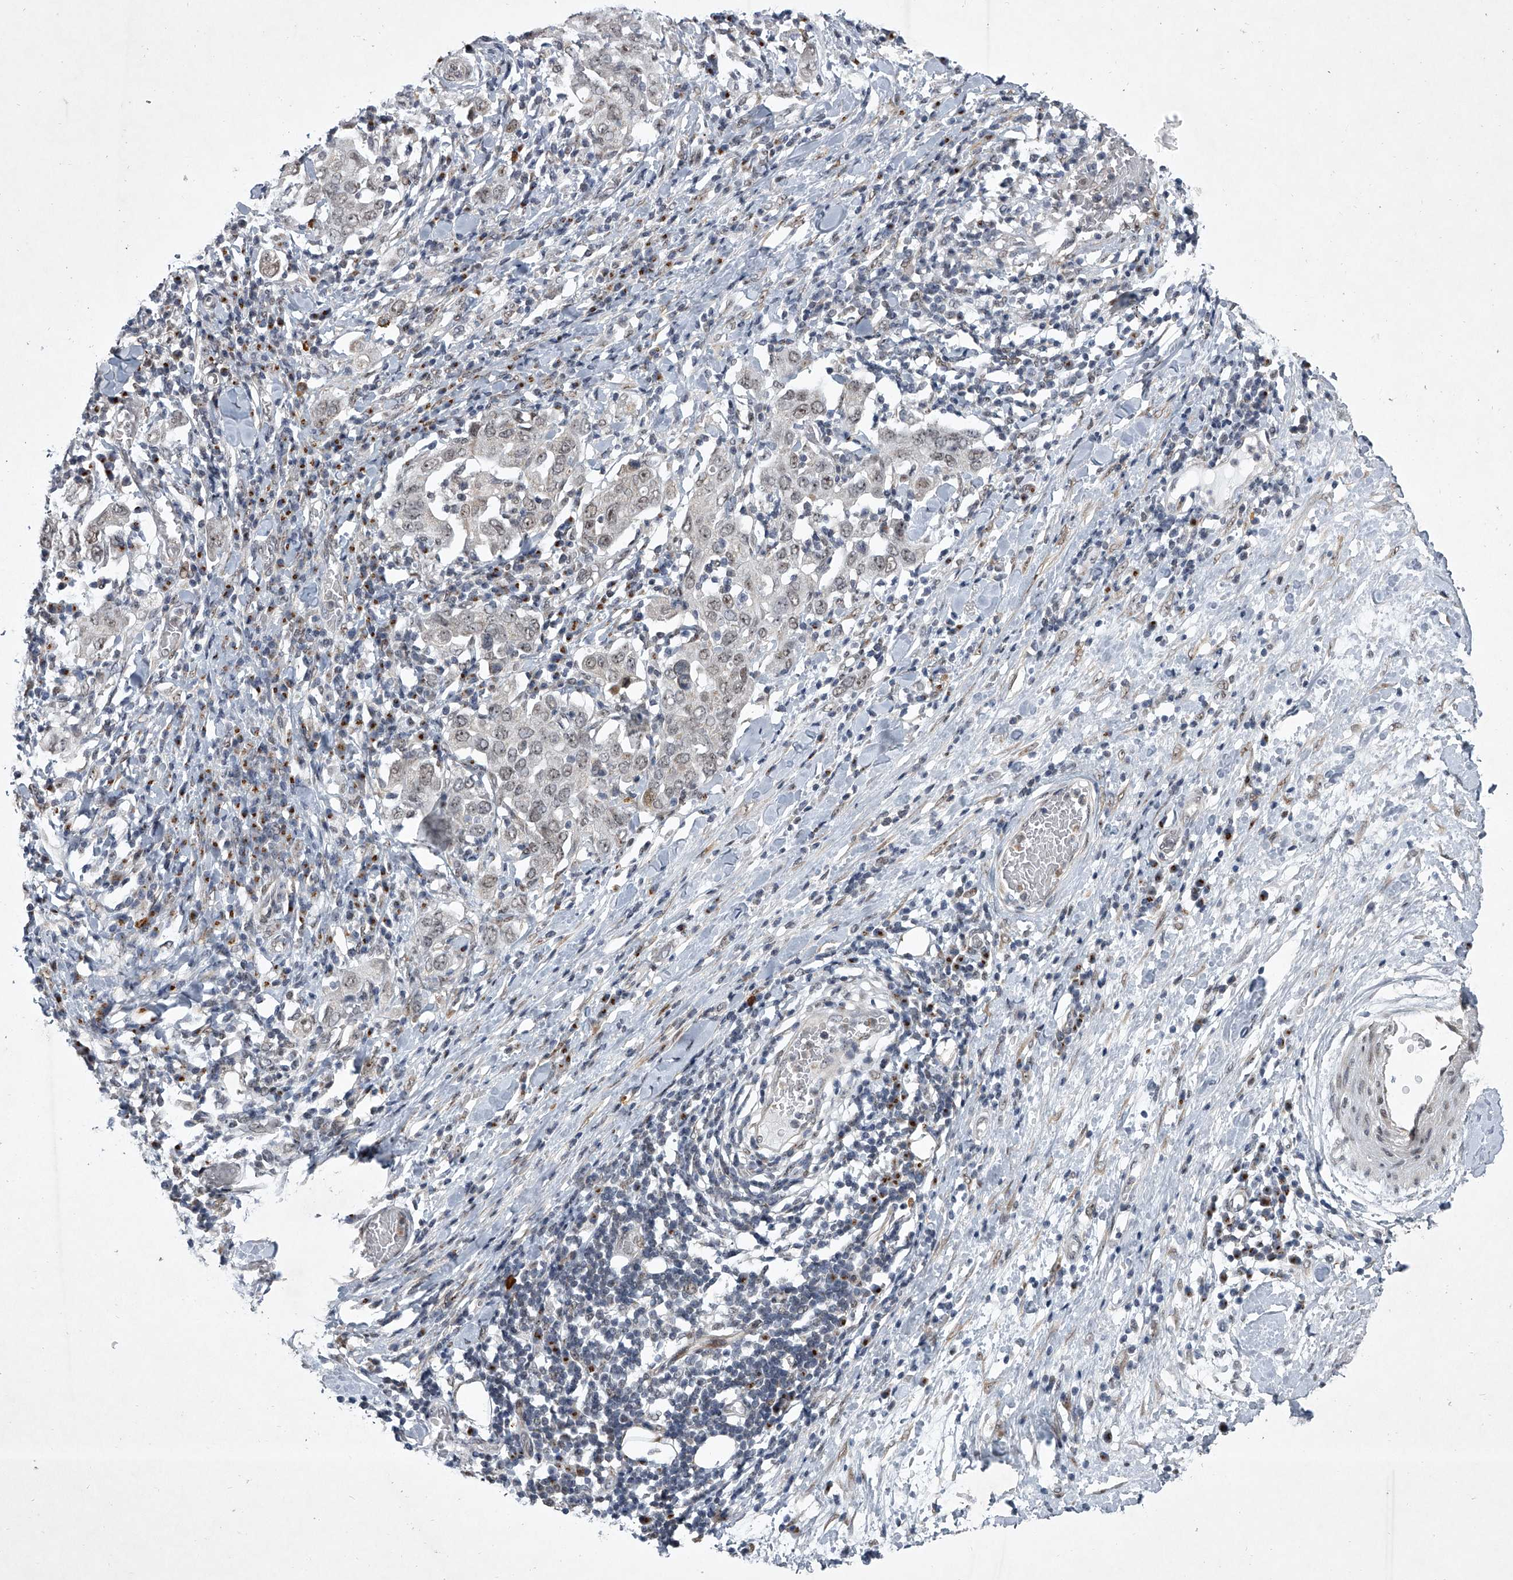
{"staining": {"intensity": "weak", "quantity": "25%-75%", "location": "nuclear"}, "tissue": "stomach cancer", "cell_type": "Tumor cells", "image_type": "cancer", "snomed": [{"axis": "morphology", "description": "Adenocarcinoma, NOS"}, {"axis": "topography", "description": "Stomach, upper"}], "caption": "A brown stain shows weak nuclear staining of a protein in human stomach adenocarcinoma tumor cells.", "gene": "MLLT1", "patient": {"sex": "male", "age": 62}}